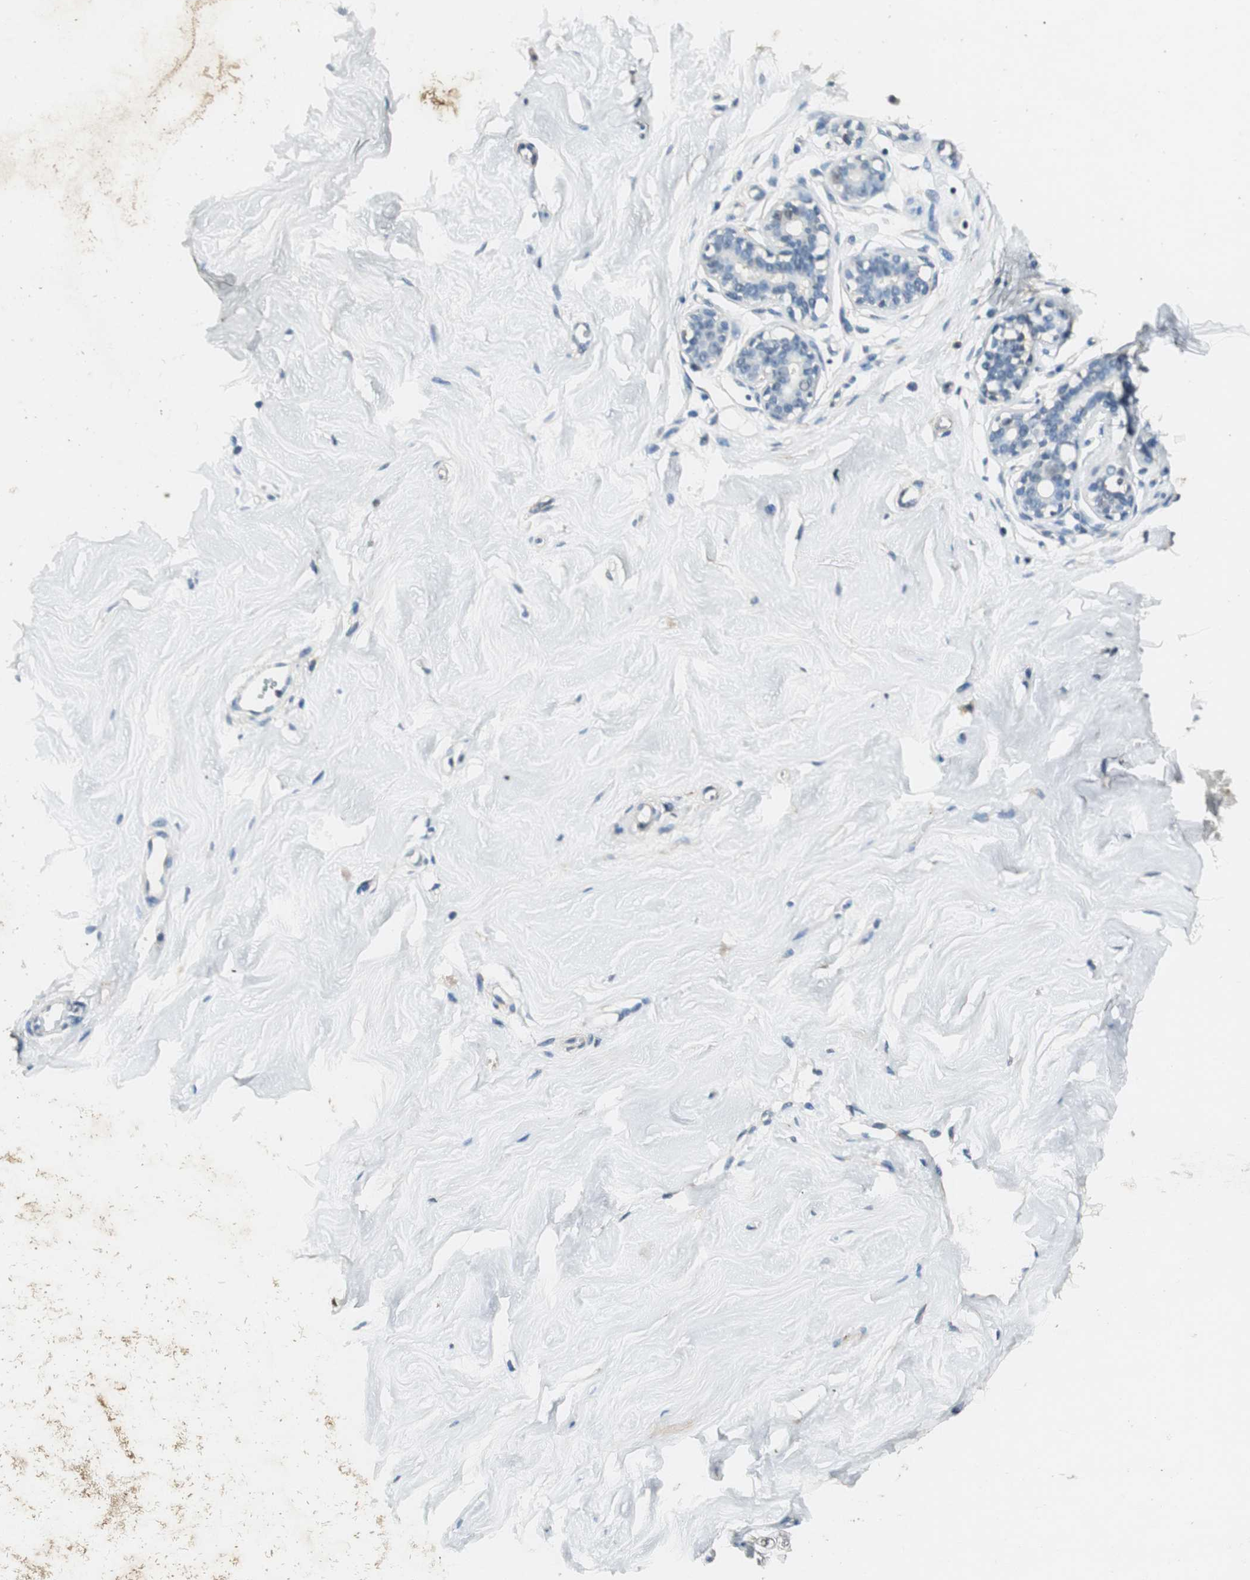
{"staining": {"intensity": "weak", "quantity": ">75%", "location": "cytoplasmic/membranous"}, "tissue": "breast", "cell_type": "Adipocytes", "image_type": "normal", "snomed": [{"axis": "morphology", "description": "Normal tissue, NOS"}, {"axis": "topography", "description": "Breast"}], "caption": "Unremarkable breast was stained to show a protein in brown. There is low levels of weak cytoplasmic/membranous staining in about >75% of adipocytes.", "gene": "PSMB4", "patient": {"sex": "female", "age": 23}}